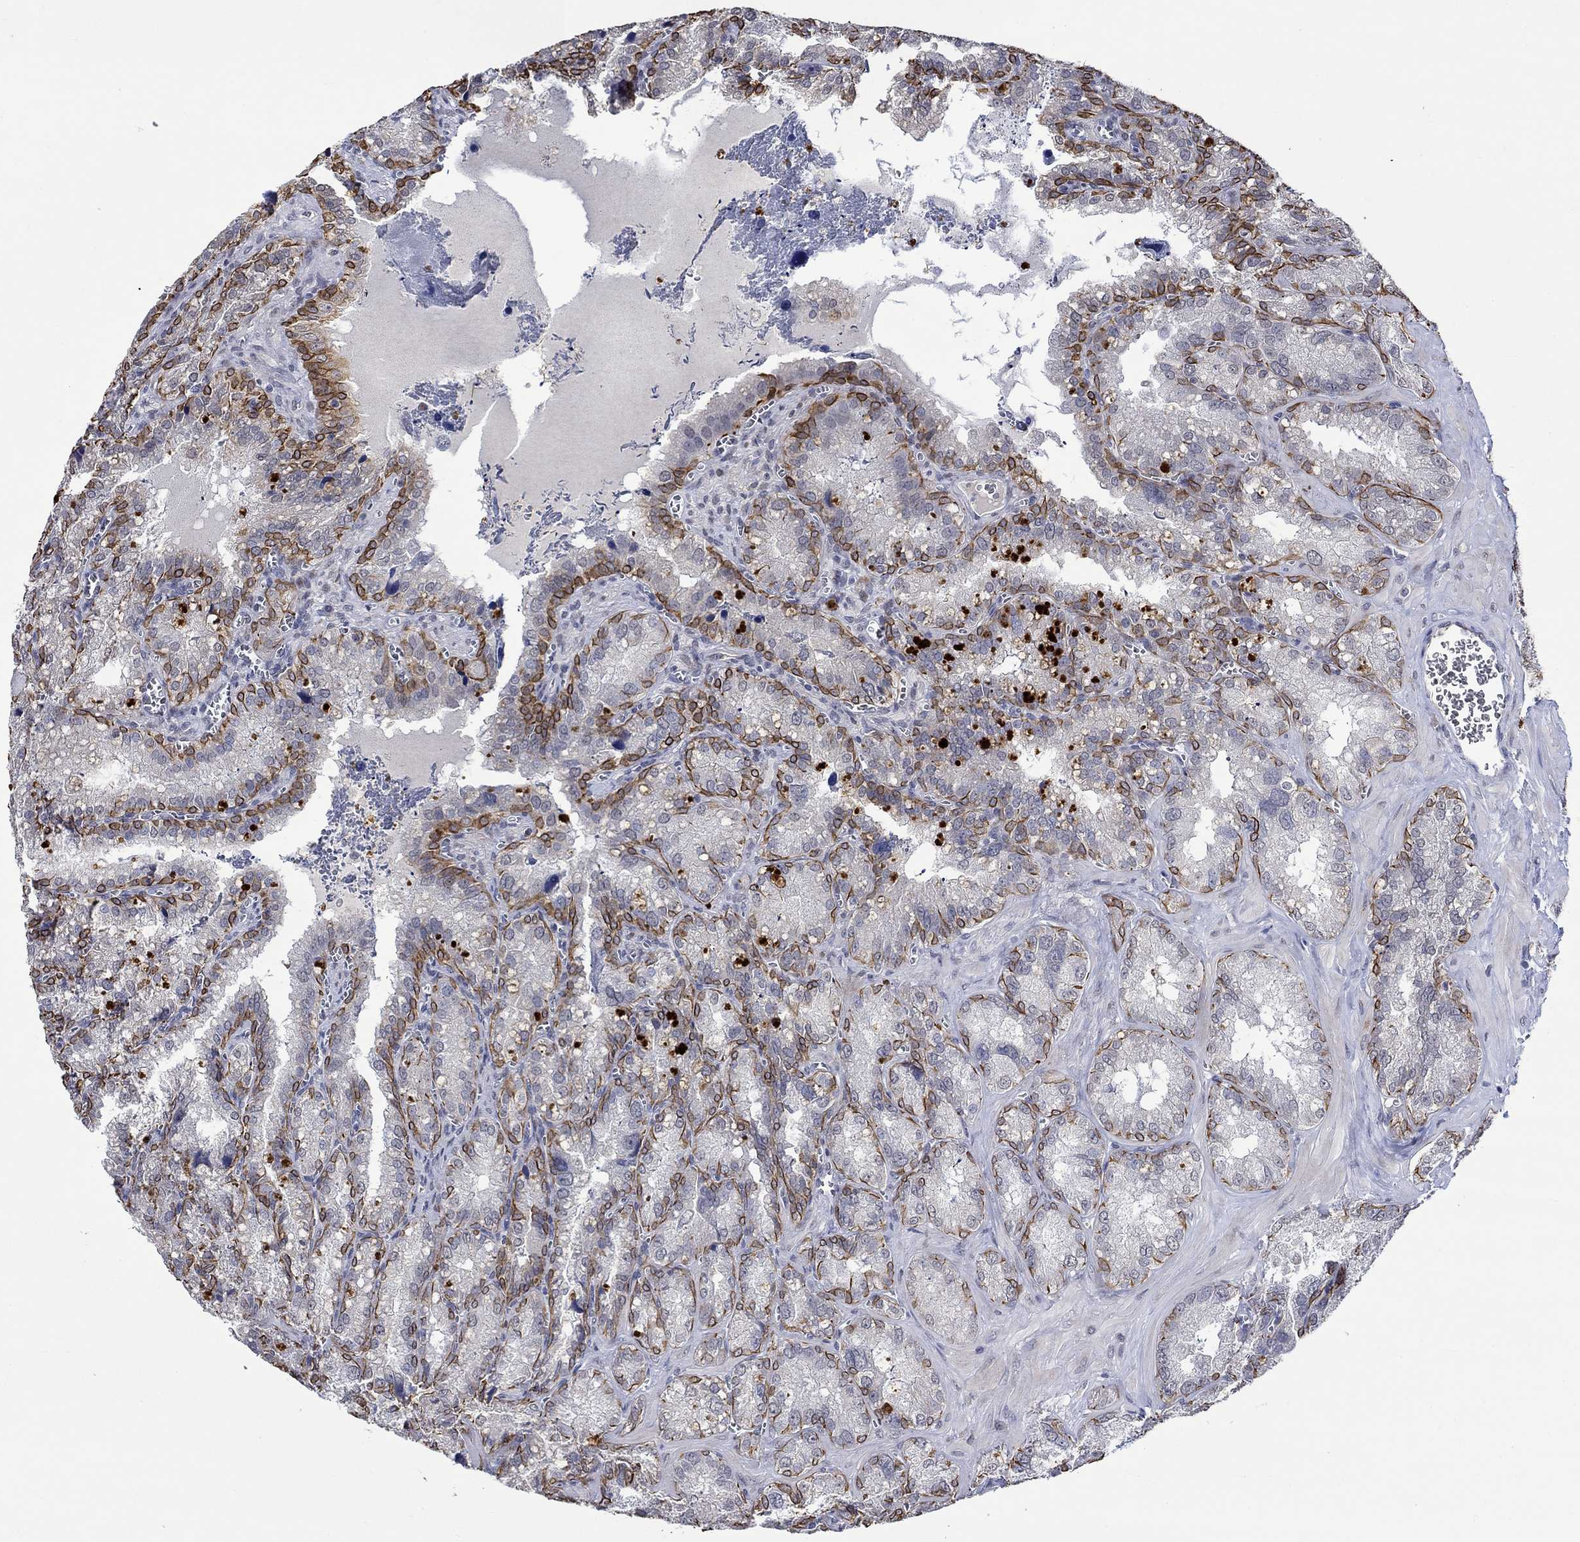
{"staining": {"intensity": "strong", "quantity": "25%-75%", "location": "cytoplasmic/membranous"}, "tissue": "seminal vesicle", "cell_type": "Glandular cells", "image_type": "normal", "snomed": [{"axis": "morphology", "description": "Normal tissue, NOS"}, {"axis": "topography", "description": "Seminal veicle"}], "caption": "Immunohistochemistry (DAB) staining of benign human seminal vesicle reveals strong cytoplasmic/membranous protein positivity in about 25%-75% of glandular cells. (DAB (3,3'-diaminobenzidine) = brown stain, brightfield microscopy at high magnification).", "gene": "DDX3Y", "patient": {"sex": "male", "age": 57}}